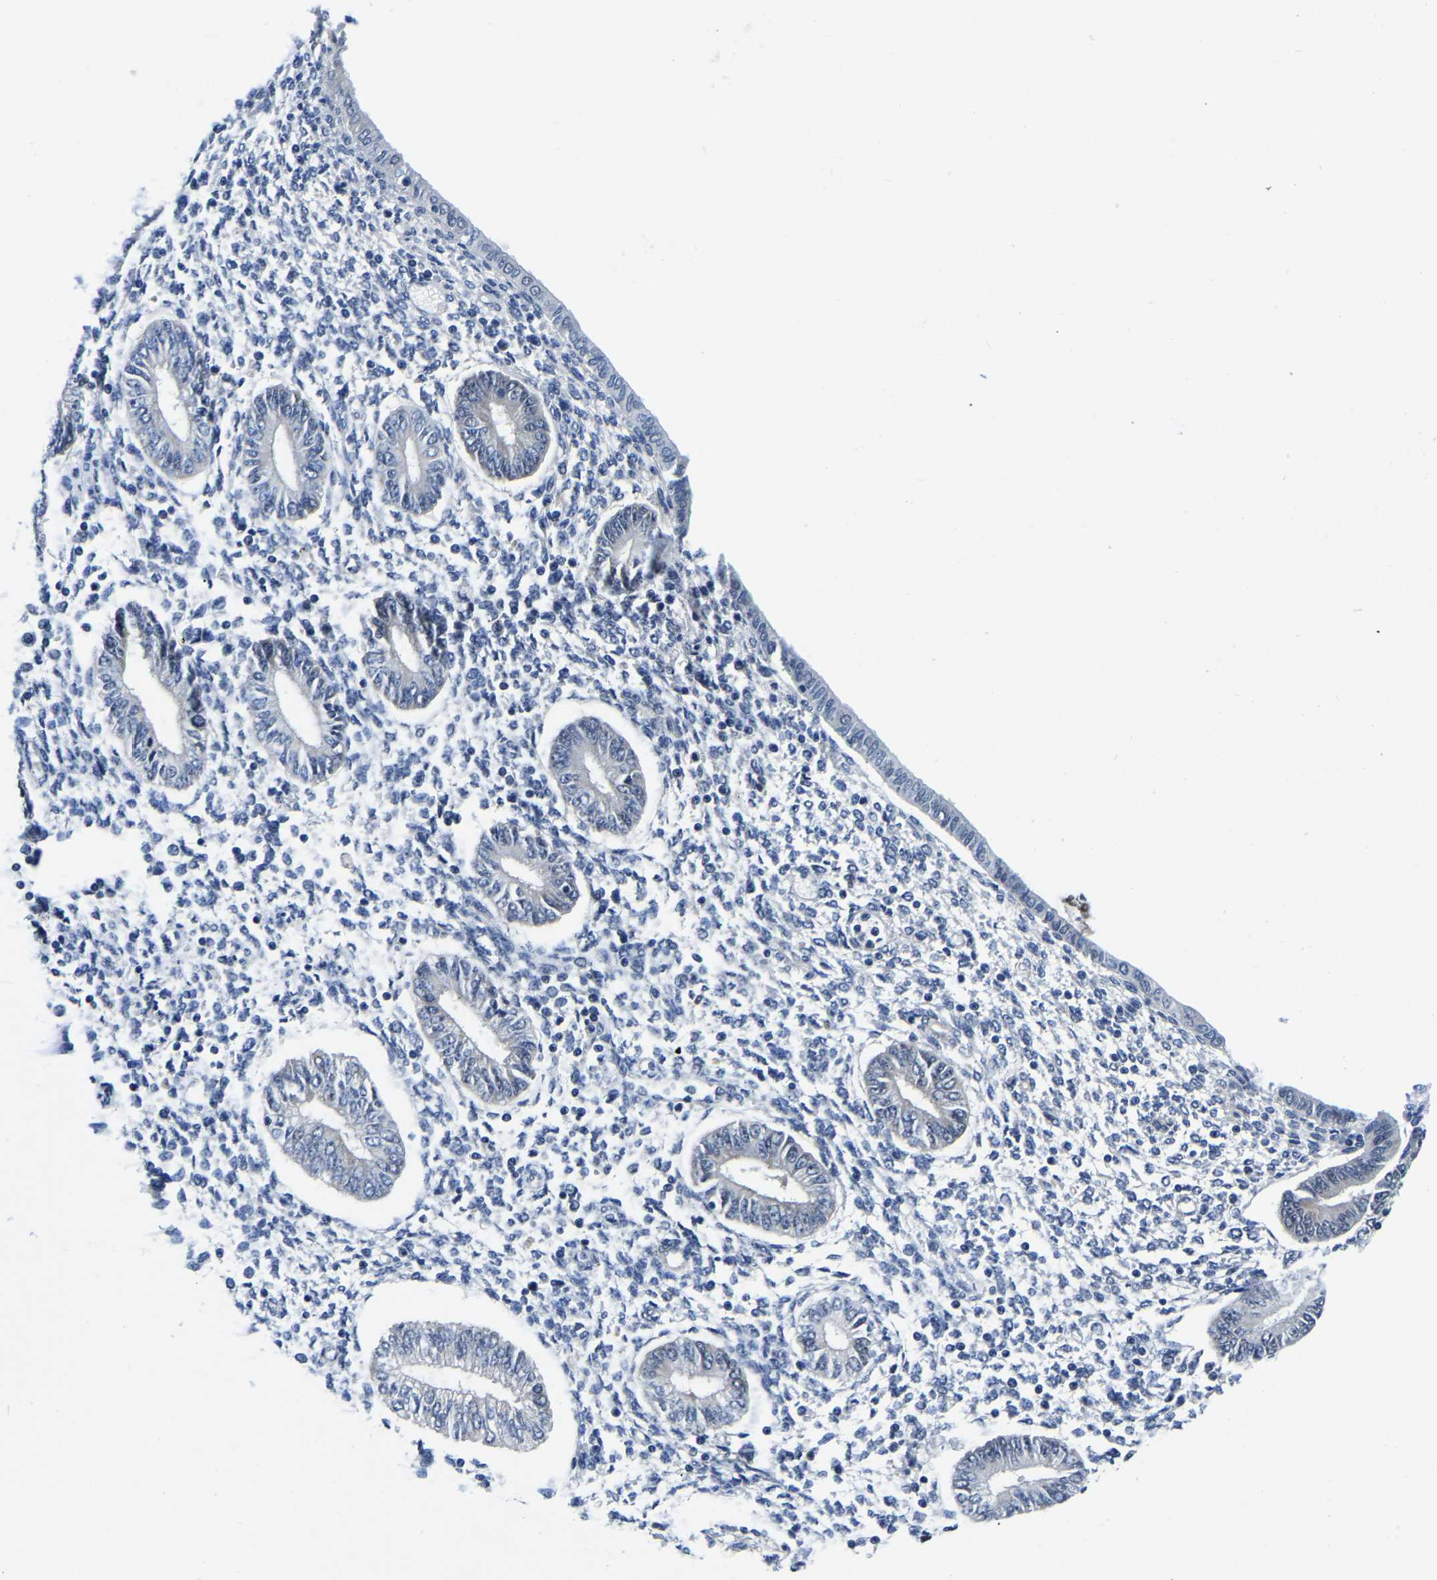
{"staining": {"intensity": "negative", "quantity": "none", "location": "none"}, "tissue": "endometrium", "cell_type": "Cells in endometrial stroma", "image_type": "normal", "snomed": [{"axis": "morphology", "description": "Normal tissue, NOS"}, {"axis": "topography", "description": "Endometrium"}], "caption": "There is no significant staining in cells in endometrial stroma of endometrium. (Stains: DAB immunohistochemistry with hematoxylin counter stain, Microscopy: brightfield microscopy at high magnification).", "gene": "POLDIP3", "patient": {"sex": "female", "age": 50}}